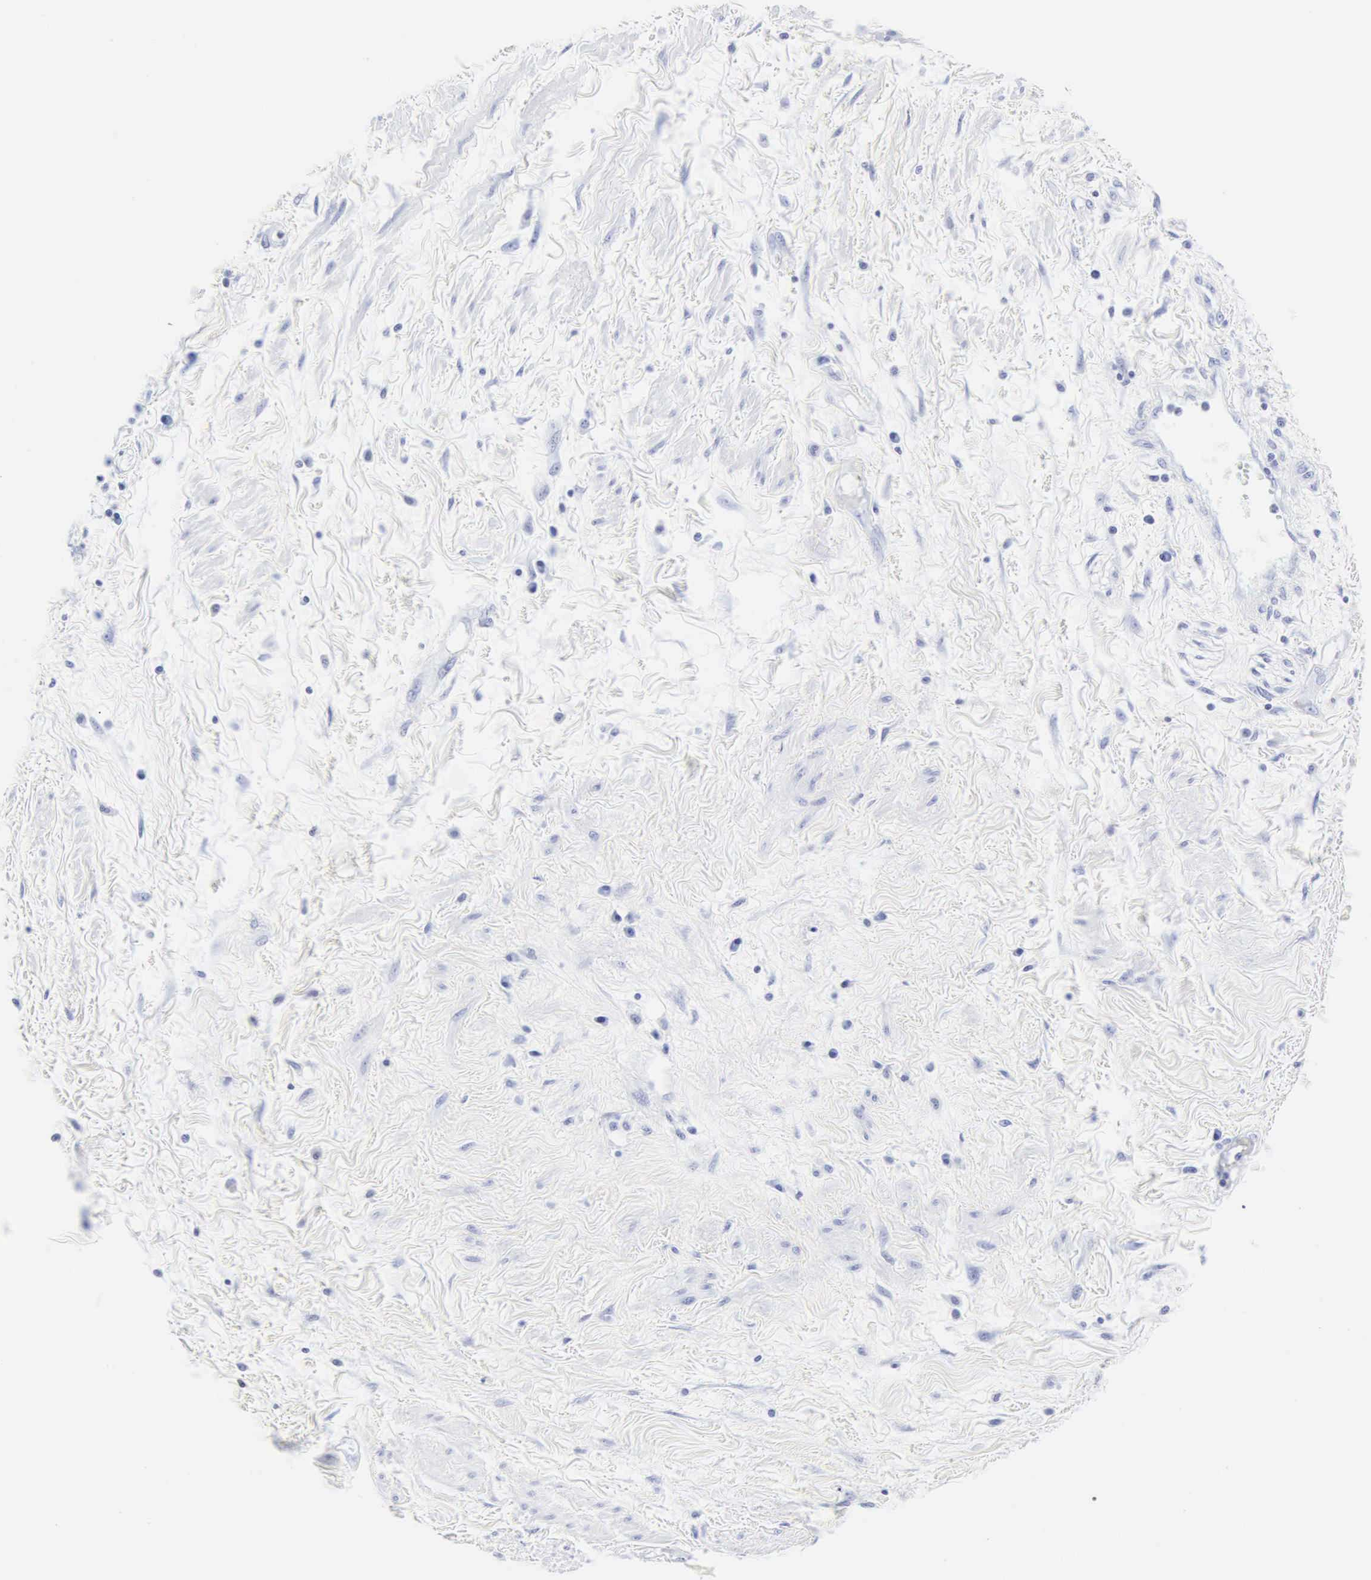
{"staining": {"intensity": "negative", "quantity": "none", "location": "none"}, "tissue": "cervical cancer", "cell_type": "Tumor cells", "image_type": "cancer", "snomed": [{"axis": "morphology", "description": "Squamous cell carcinoma, NOS"}, {"axis": "topography", "description": "Cervix"}], "caption": "A micrograph of human cervical cancer (squamous cell carcinoma) is negative for staining in tumor cells.", "gene": "CGB3", "patient": {"sex": "female", "age": 57}}